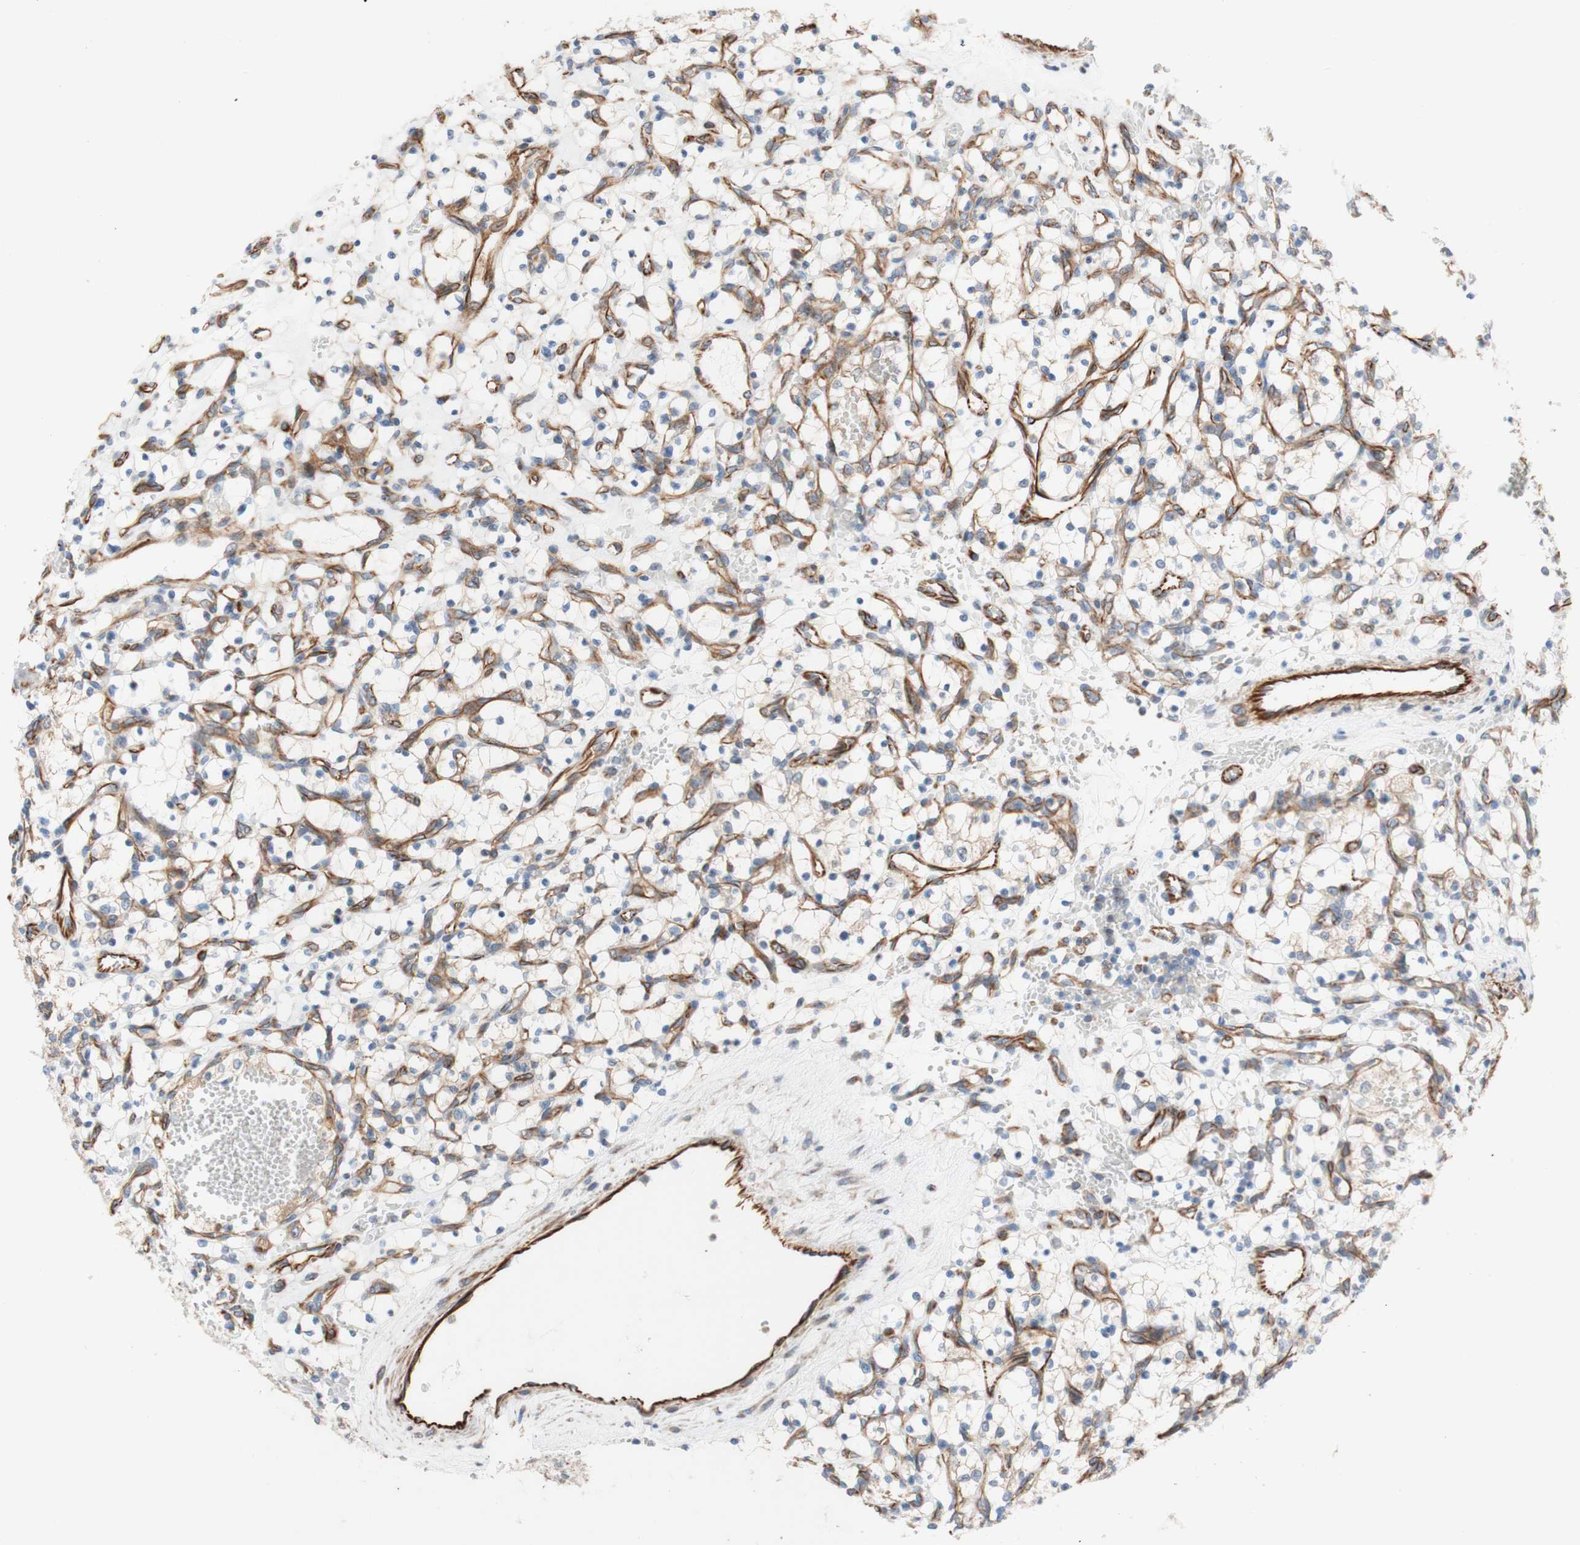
{"staining": {"intensity": "negative", "quantity": "none", "location": "none"}, "tissue": "renal cancer", "cell_type": "Tumor cells", "image_type": "cancer", "snomed": [{"axis": "morphology", "description": "Adenocarcinoma, NOS"}, {"axis": "topography", "description": "Kidney"}], "caption": "Immunohistochemistry (IHC) histopathology image of human renal cancer stained for a protein (brown), which displays no staining in tumor cells.", "gene": "C1orf43", "patient": {"sex": "female", "age": 69}}